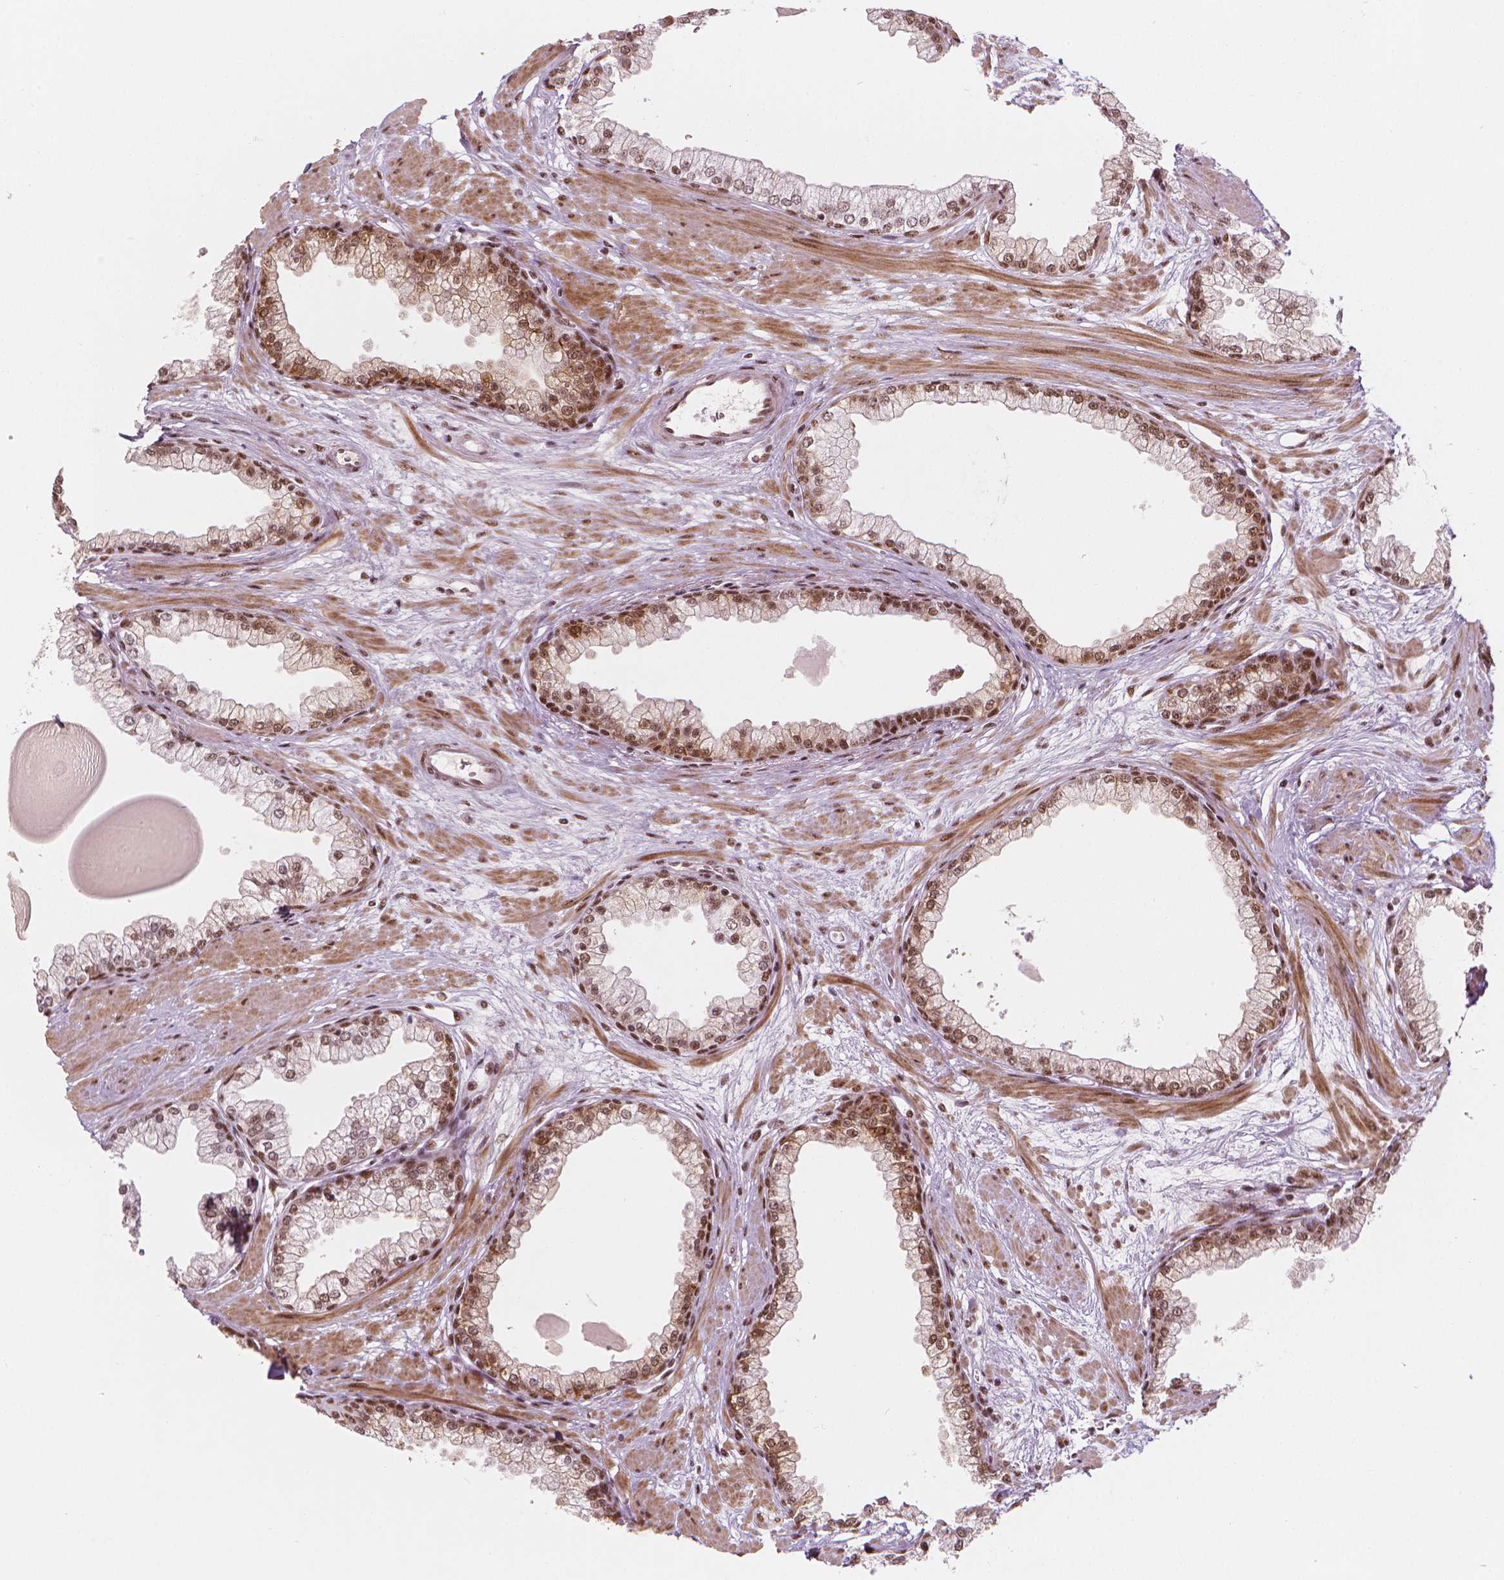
{"staining": {"intensity": "moderate", "quantity": ">75%", "location": "nuclear"}, "tissue": "prostate", "cell_type": "Glandular cells", "image_type": "normal", "snomed": [{"axis": "morphology", "description": "Normal tissue, NOS"}, {"axis": "topography", "description": "Prostate"}, {"axis": "topography", "description": "Peripheral nerve tissue"}], "caption": "Immunohistochemistry micrograph of benign prostate: human prostate stained using immunohistochemistry displays medium levels of moderate protein expression localized specifically in the nuclear of glandular cells, appearing as a nuclear brown color.", "gene": "ELF2", "patient": {"sex": "male", "age": 61}}